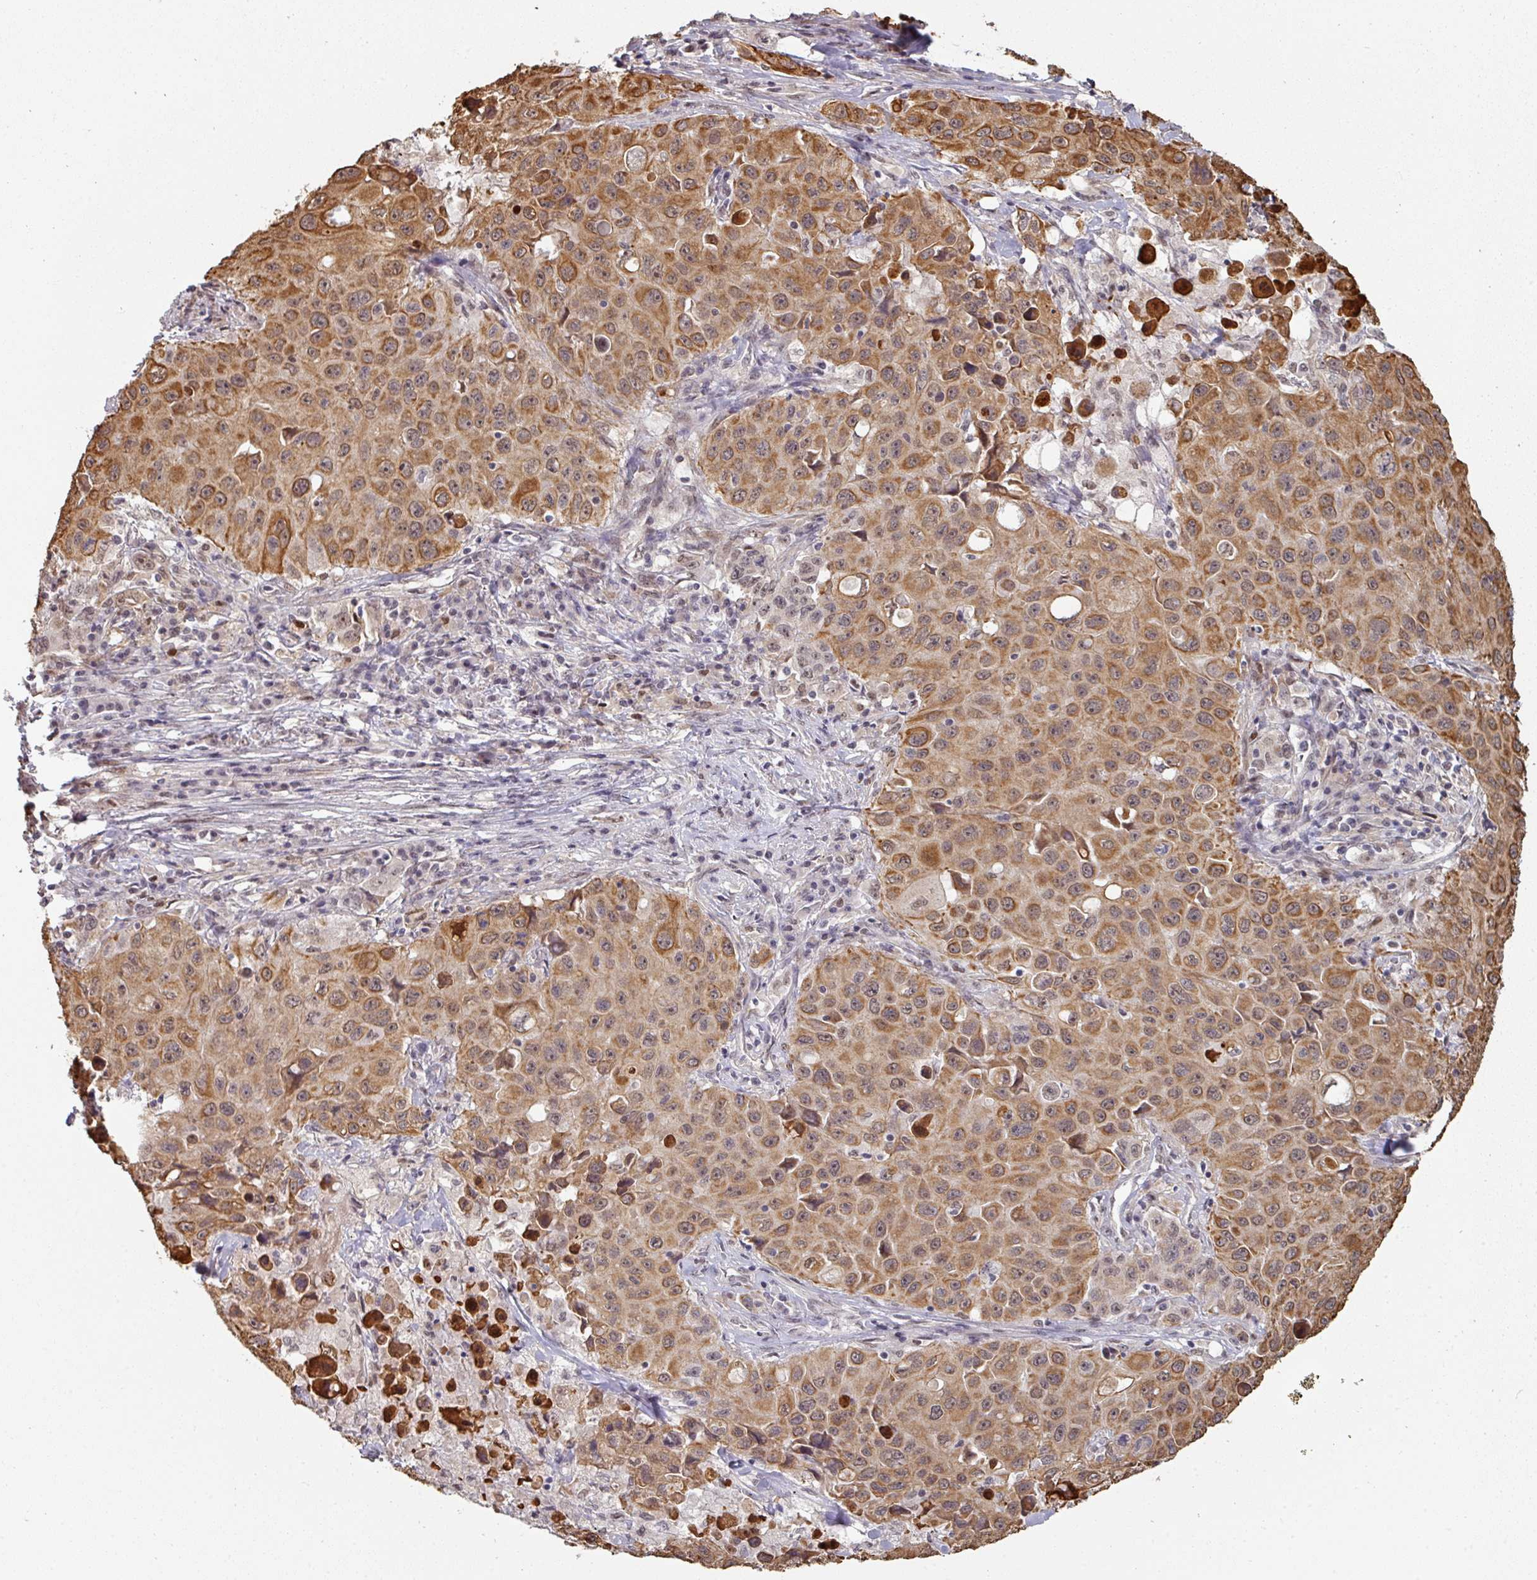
{"staining": {"intensity": "moderate", "quantity": ">75%", "location": "cytoplasmic/membranous,nuclear"}, "tissue": "lung cancer", "cell_type": "Tumor cells", "image_type": "cancer", "snomed": [{"axis": "morphology", "description": "Squamous cell carcinoma, NOS"}, {"axis": "topography", "description": "Lung"}], "caption": "Brown immunohistochemical staining in human squamous cell carcinoma (lung) shows moderate cytoplasmic/membranous and nuclear expression in approximately >75% of tumor cells. (IHC, brightfield microscopy, high magnification).", "gene": "GTF2H3", "patient": {"sex": "male", "age": 63}}